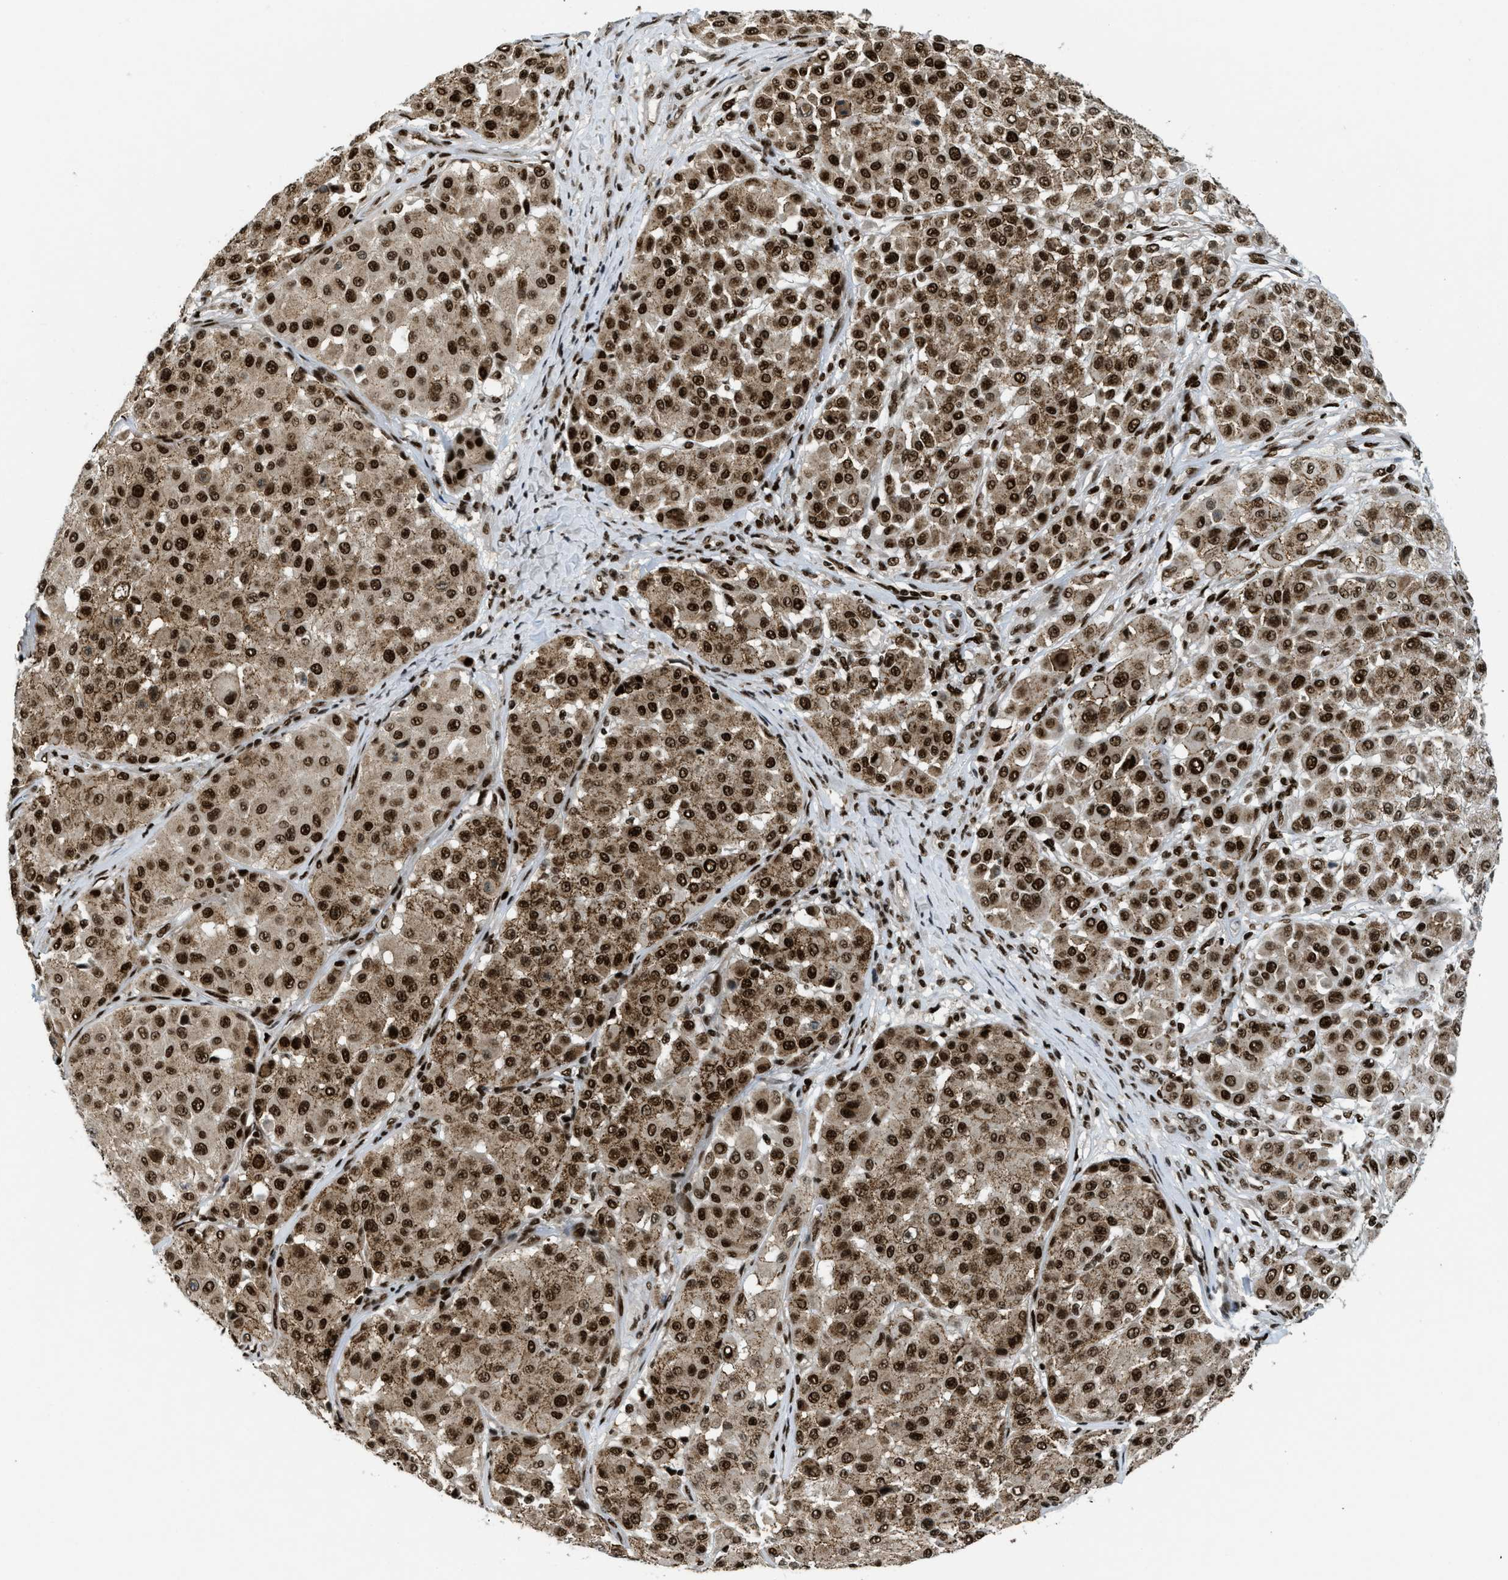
{"staining": {"intensity": "strong", "quantity": ">75%", "location": "nuclear"}, "tissue": "melanoma", "cell_type": "Tumor cells", "image_type": "cancer", "snomed": [{"axis": "morphology", "description": "Malignant melanoma, Metastatic site"}, {"axis": "topography", "description": "Soft tissue"}], "caption": "Melanoma tissue displays strong nuclear positivity in about >75% of tumor cells, visualized by immunohistochemistry. The staining was performed using DAB (3,3'-diaminobenzidine), with brown indicating positive protein expression. Nuclei are stained blue with hematoxylin.", "gene": "RFX5", "patient": {"sex": "male", "age": 41}}